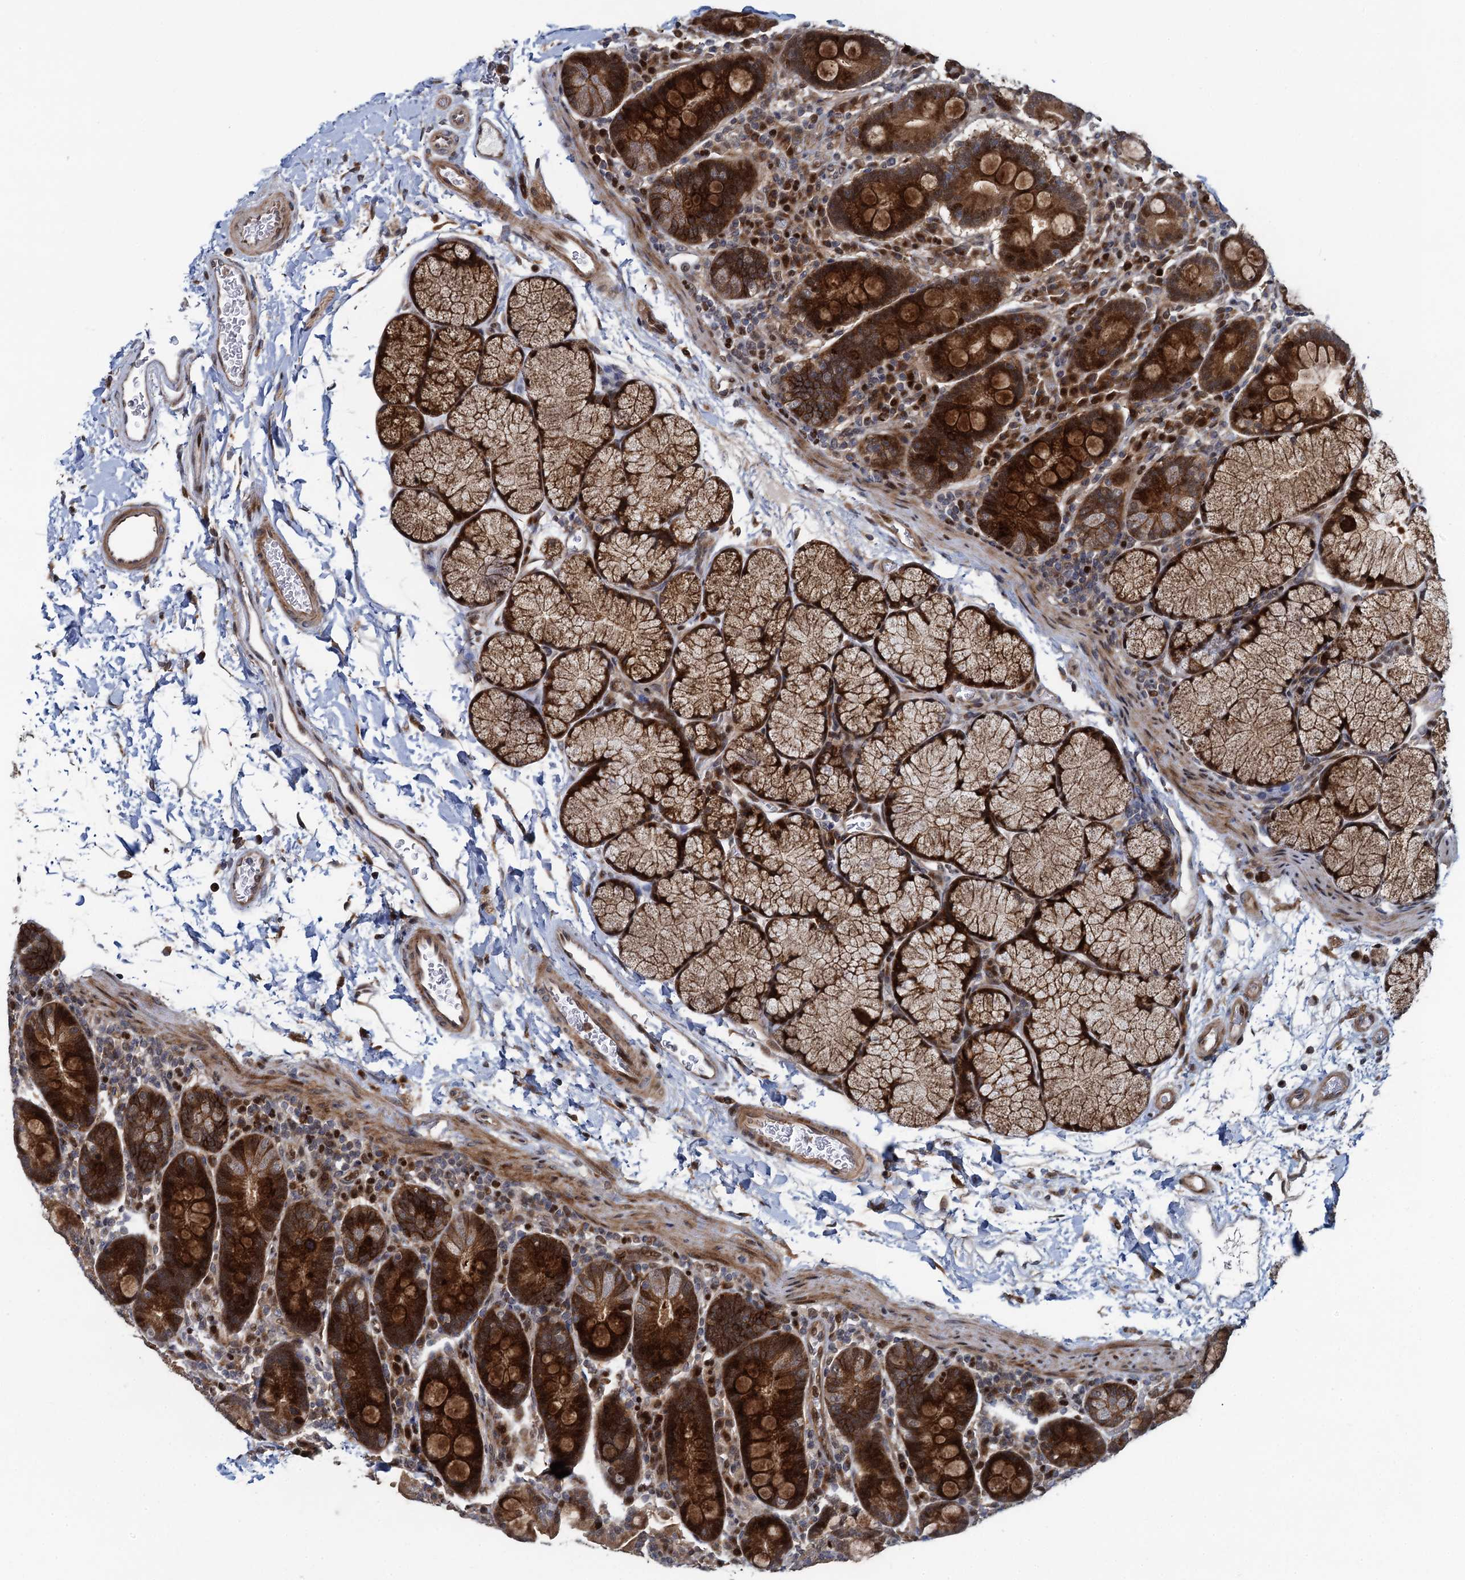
{"staining": {"intensity": "strong", "quantity": ">75%", "location": "cytoplasmic/membranous,nuclear"}, "tissue": "duodenum", "cell_type": "Glandular cells", "image_type": "normal", "snomed": [{"axis": "morphology", "description": "Normal tissue, NOS"}, {"axis": "topography", "description": "Duodenum"}], "caption": "Protein expression analysis of normal duodenum exhibits strong cytoplasmic/membranous,nuclear positivity in about >75% of glandular cells.", "gene": "ATOSA", "patient": {"sex": "male", "age": 35}}